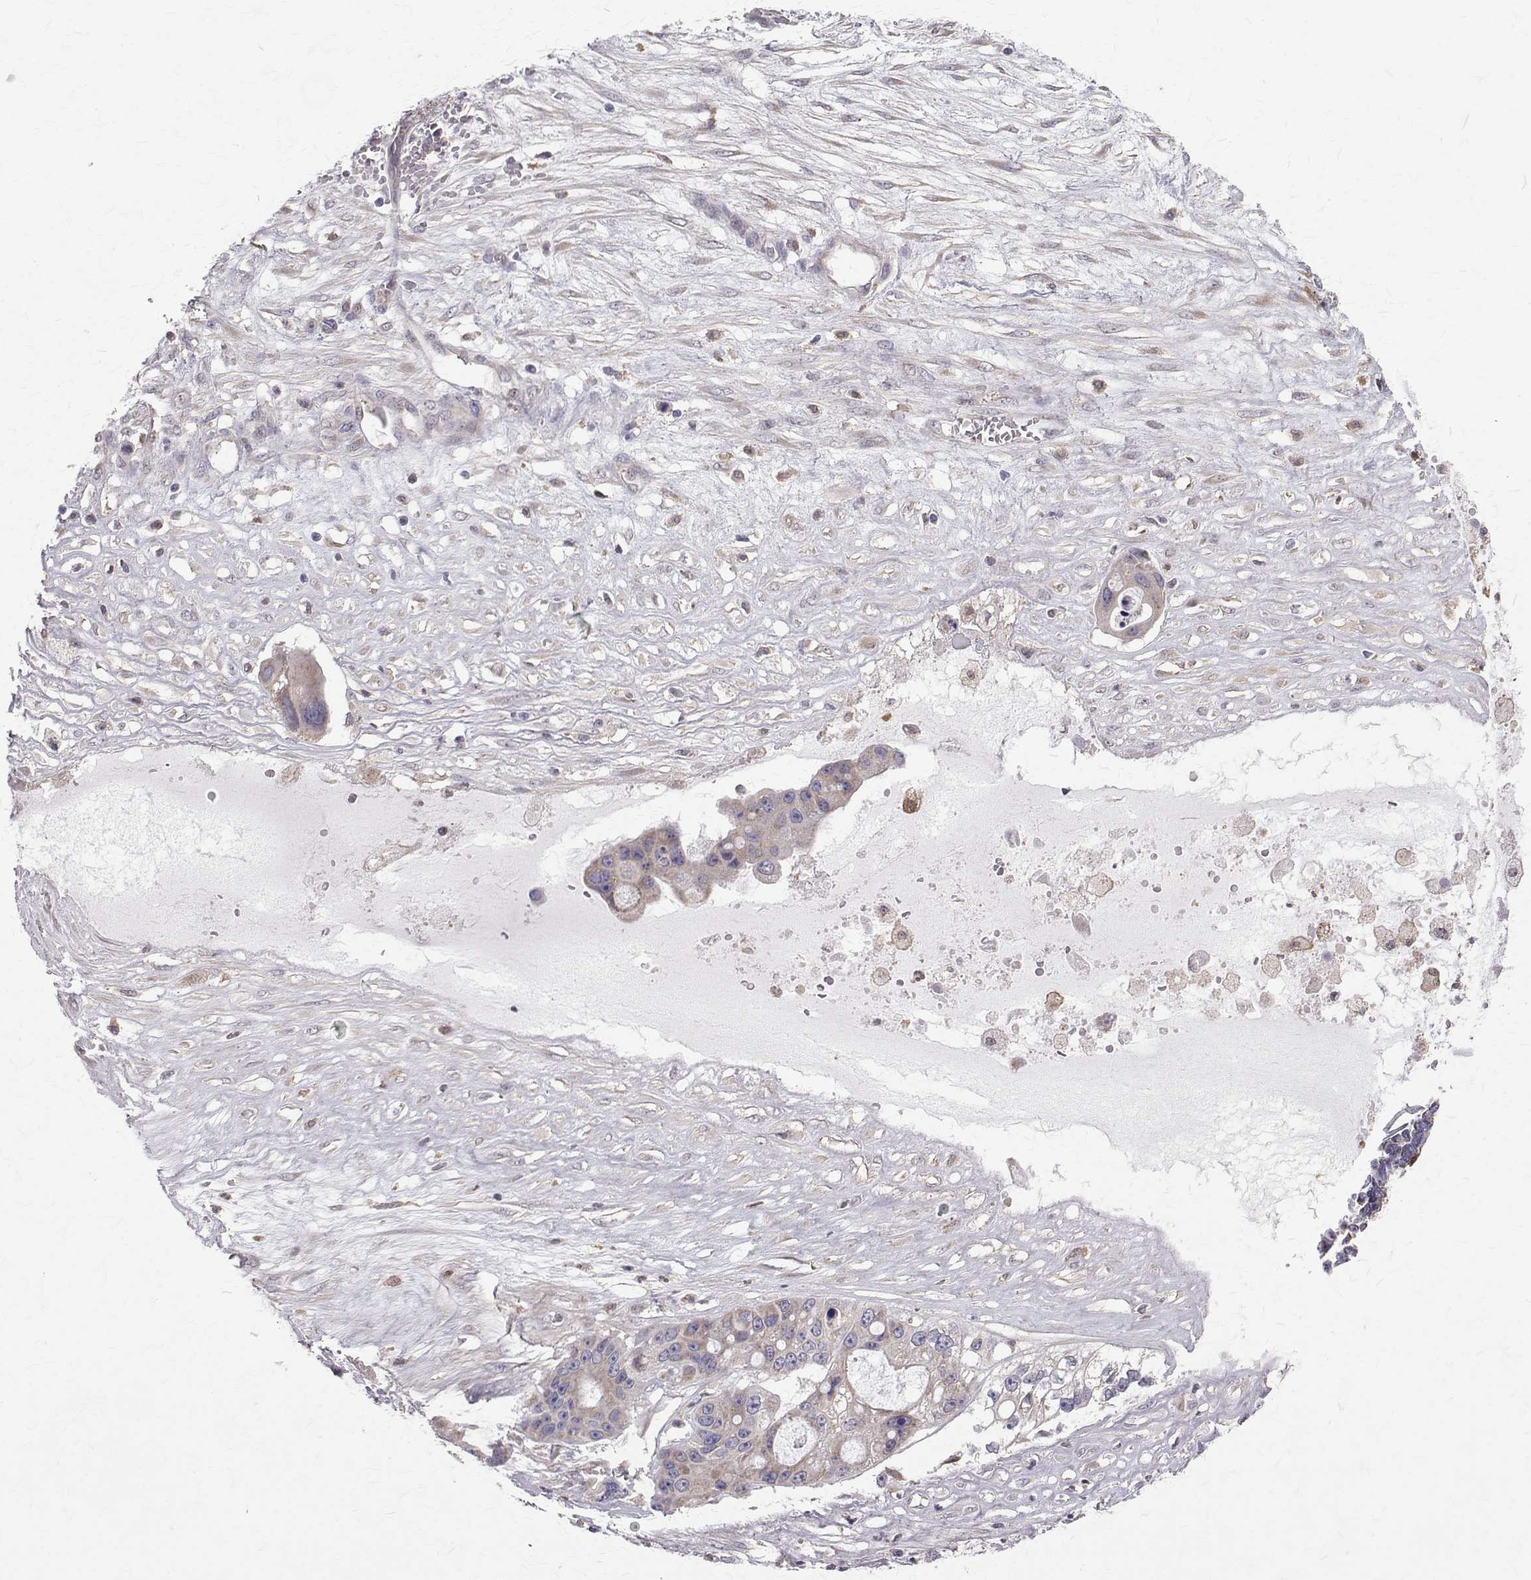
{"staining": {"intensity": "weak", "quantity": "<25%", "location": "cytoplasmic/membranous"}, "tissue": "ovarian cancer", "cell_type": "Tumor cells", "image_type": "cancer", "snomed": [{"axis": "morphology", "description": "Cystadenocarcinoma, serous, NOS"}, {"axis": "topography", "description": "Ovary"}], "caption": "The image demonstrates no significant staining in tumor cells of ovarian cancer (serous cystadenocarcinoma). Nuclei are stained in blue.", "gene": "CCDC89", "patient": {"sex": "female", "age": 56}}